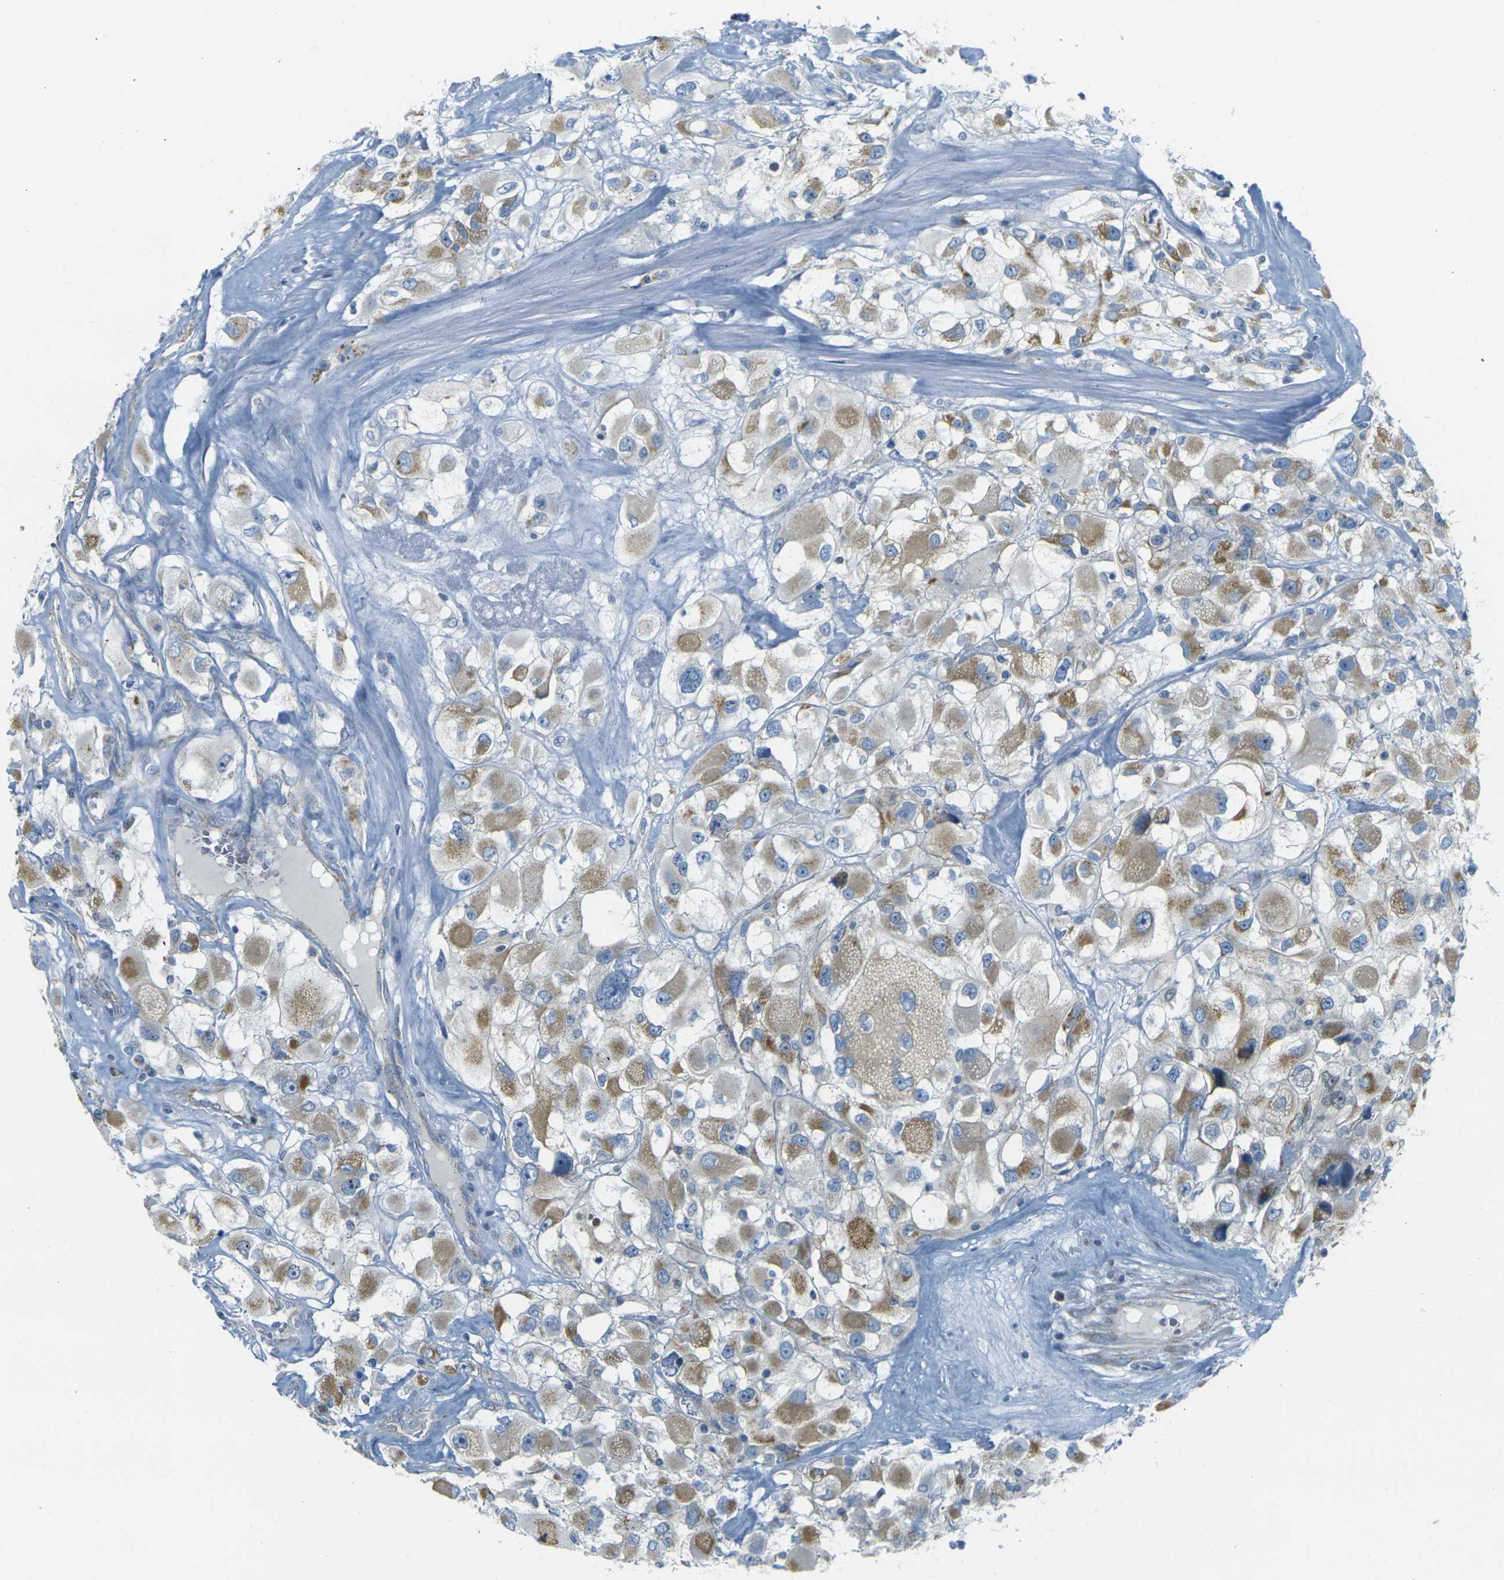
{"staining": {"intensity": "moderate", "quantity": ">75%", "location": "cytoplasmic/membranous"}, "tissue": "renal cancer", "cell_type": "Tumor cells", "image_type": "cancer", "snomed": [{"axis": "morphology", "description": "Adenocarcinoma, NOS"}, {"axis": "topography", "description": "Kidney"}], "caption": "The photomicrograph displays immunohistochemical staining of adenocarcinoma (renal). There is moderate cytoplasmic/membranous positivity is seen in approximately >75% of tumor cells.", "gene": "PARD6B", "patient": {"sex": "female", "age": 52}}